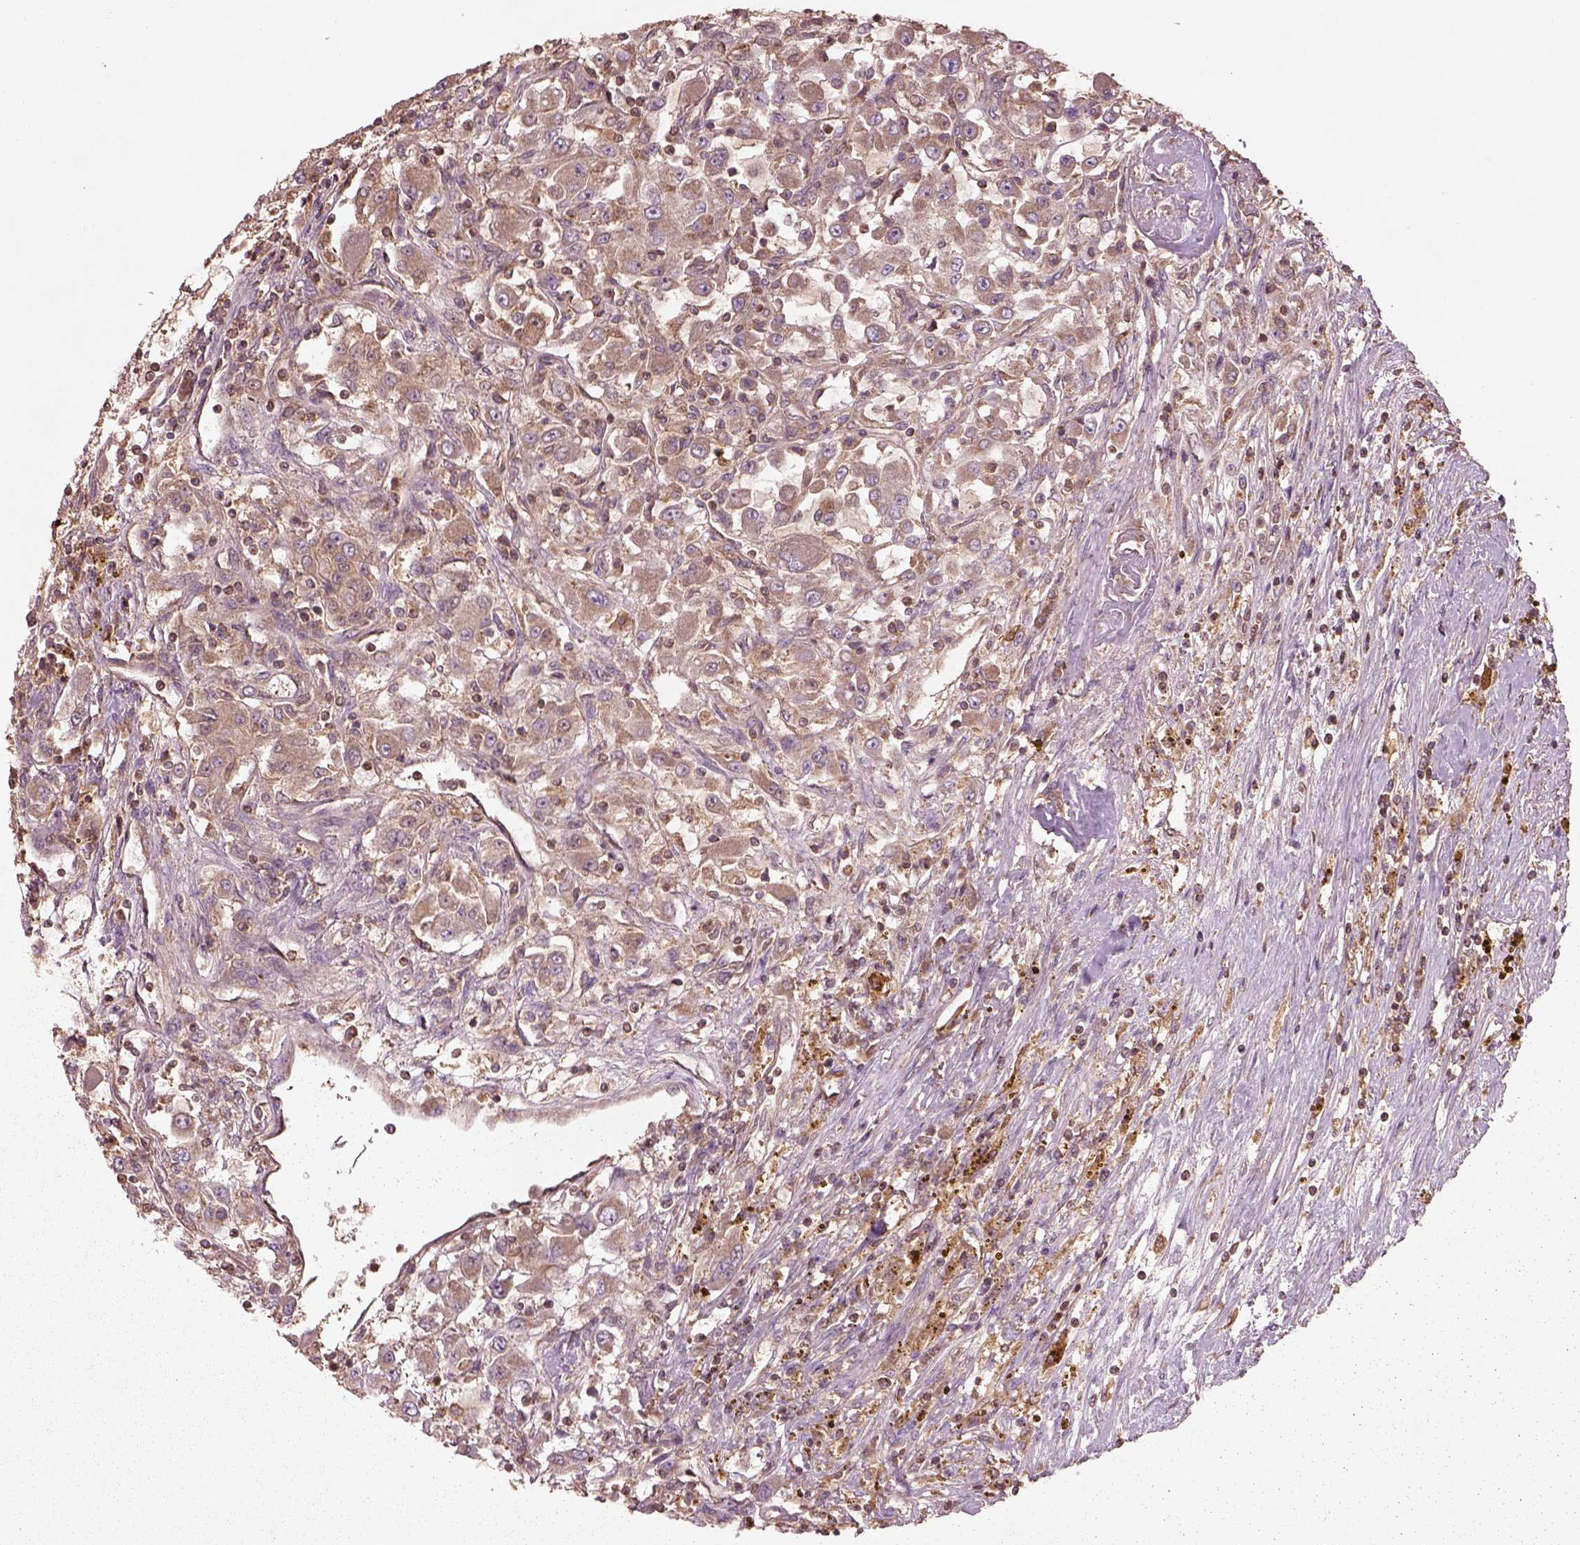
{"staining": {"intensity": "strong", "quantity": "<25%", "location": "cytoplasmic/membranous"}, "tissue": "renal cancer", "cell_type": "Tumor cells", "image_type": "cancer", "snomed": [{"axis": "morphology", "description": "Adenocarcinoma, NOS"}, {"axis": "topography", "description": "Kidney"}], "caption": "Brown immunohistochemical staining in renal adenocarcinoma demonstrates strong cytoplasmic/membranous positivity in about <25% of tumor cells. The protein of interest is shown in brown color, while the nuclei are stained blue.", "gene": "TRADD", "patient": {"sex": "female", "age": 67}}